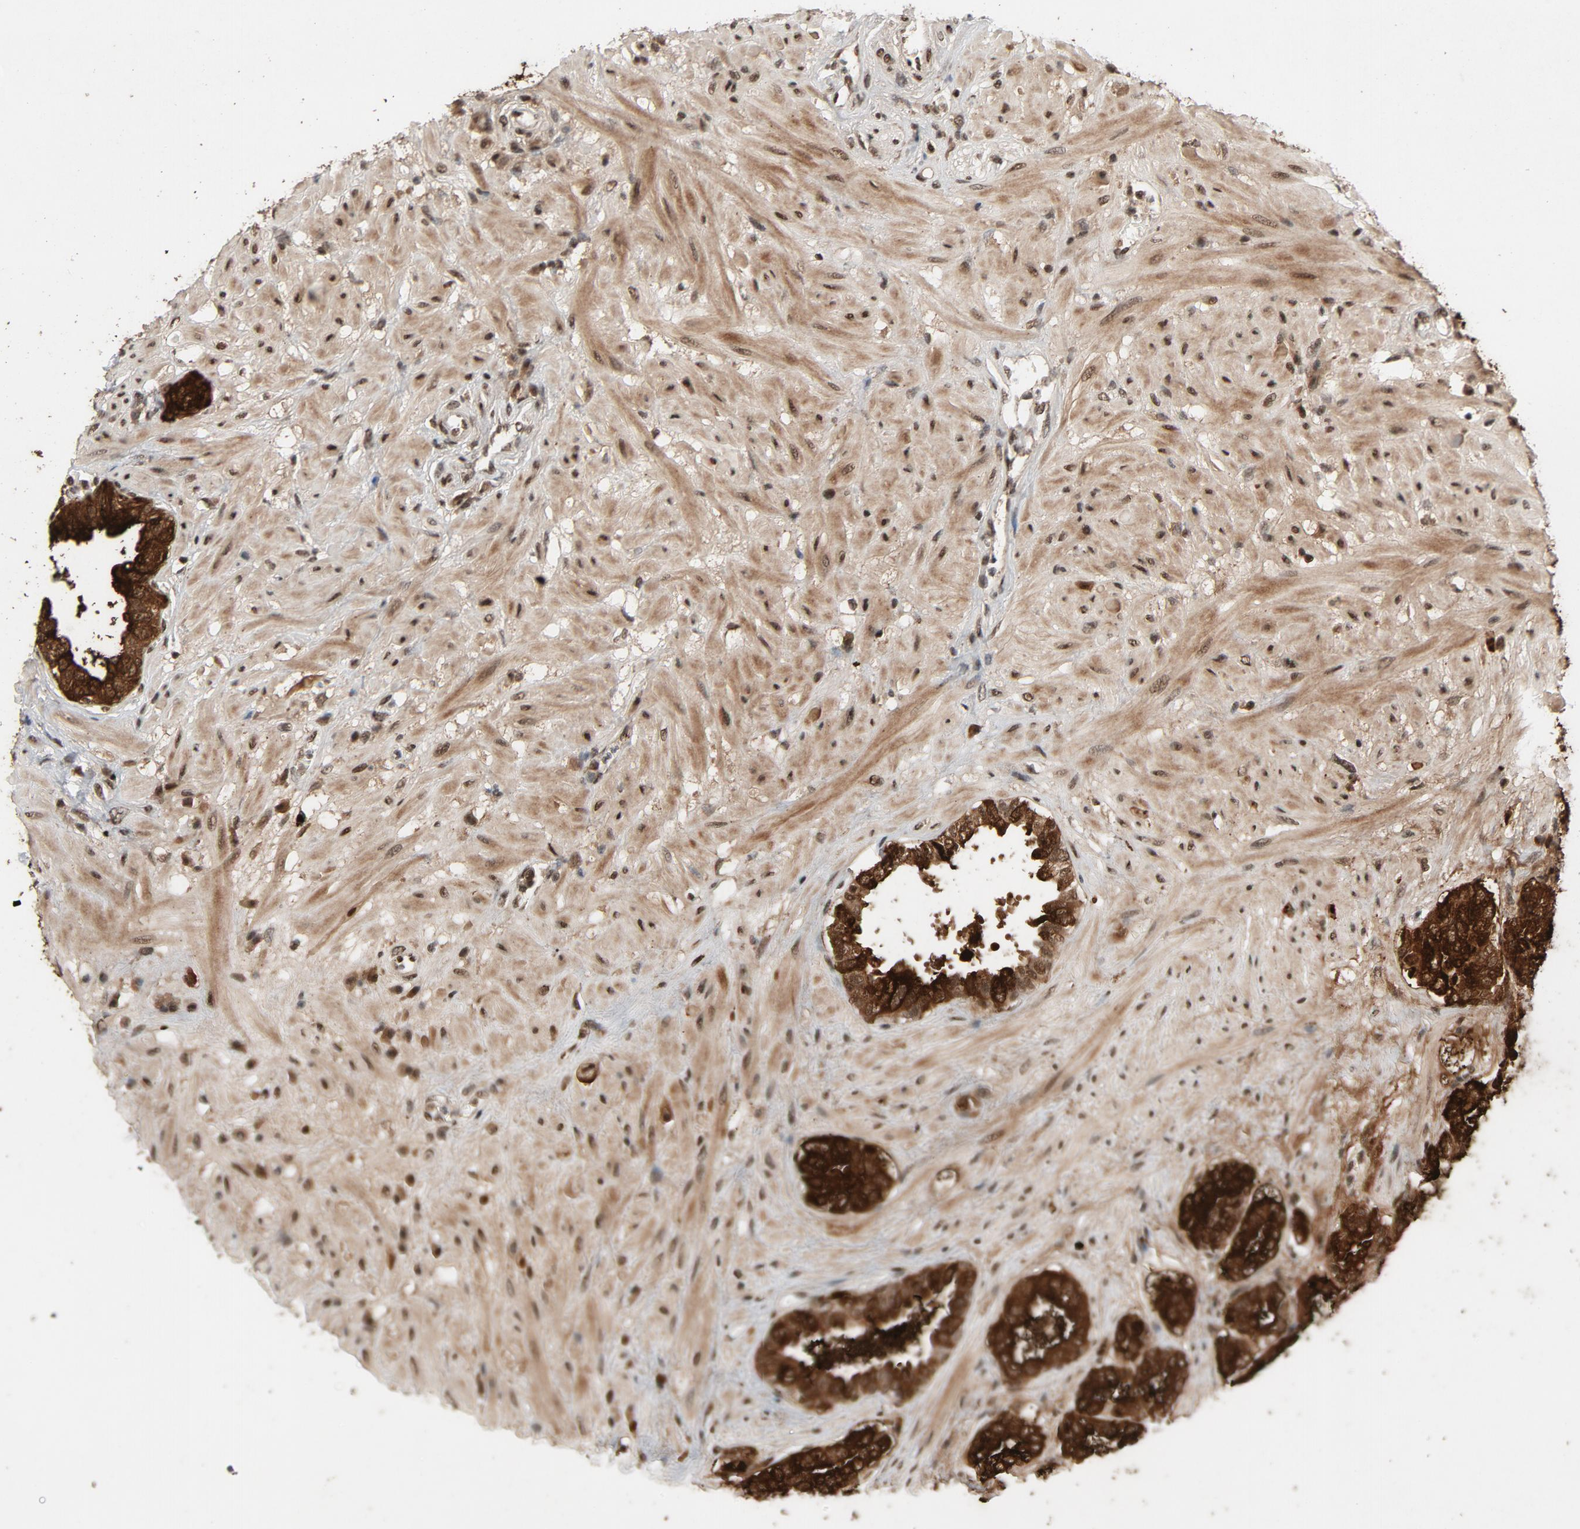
{"staining": {"intensity": "strong", "quantity": ">75%", "location": "cytoplasmic/membranous,nuclear"}, "tissue": "seminal vesicle", "cell_type": "Glandular cells", "image_type": "normal", "snomed": [{"axis": "morphology", "description": "Normal tissue, NOS"}, {"axis": "topography", "description": "Seminal veicle"}], "caption": "Glandular cells reveal high levels of strong cytoplasmic/membranous,nuclear positivity in approximately >75% of cells in normal seminal vesicle. The protein of interest is shown in brown color, while the nuclei are stained blue.", "gene": "SMARCD1", "patient": {"sex": "male", "age": 61}}